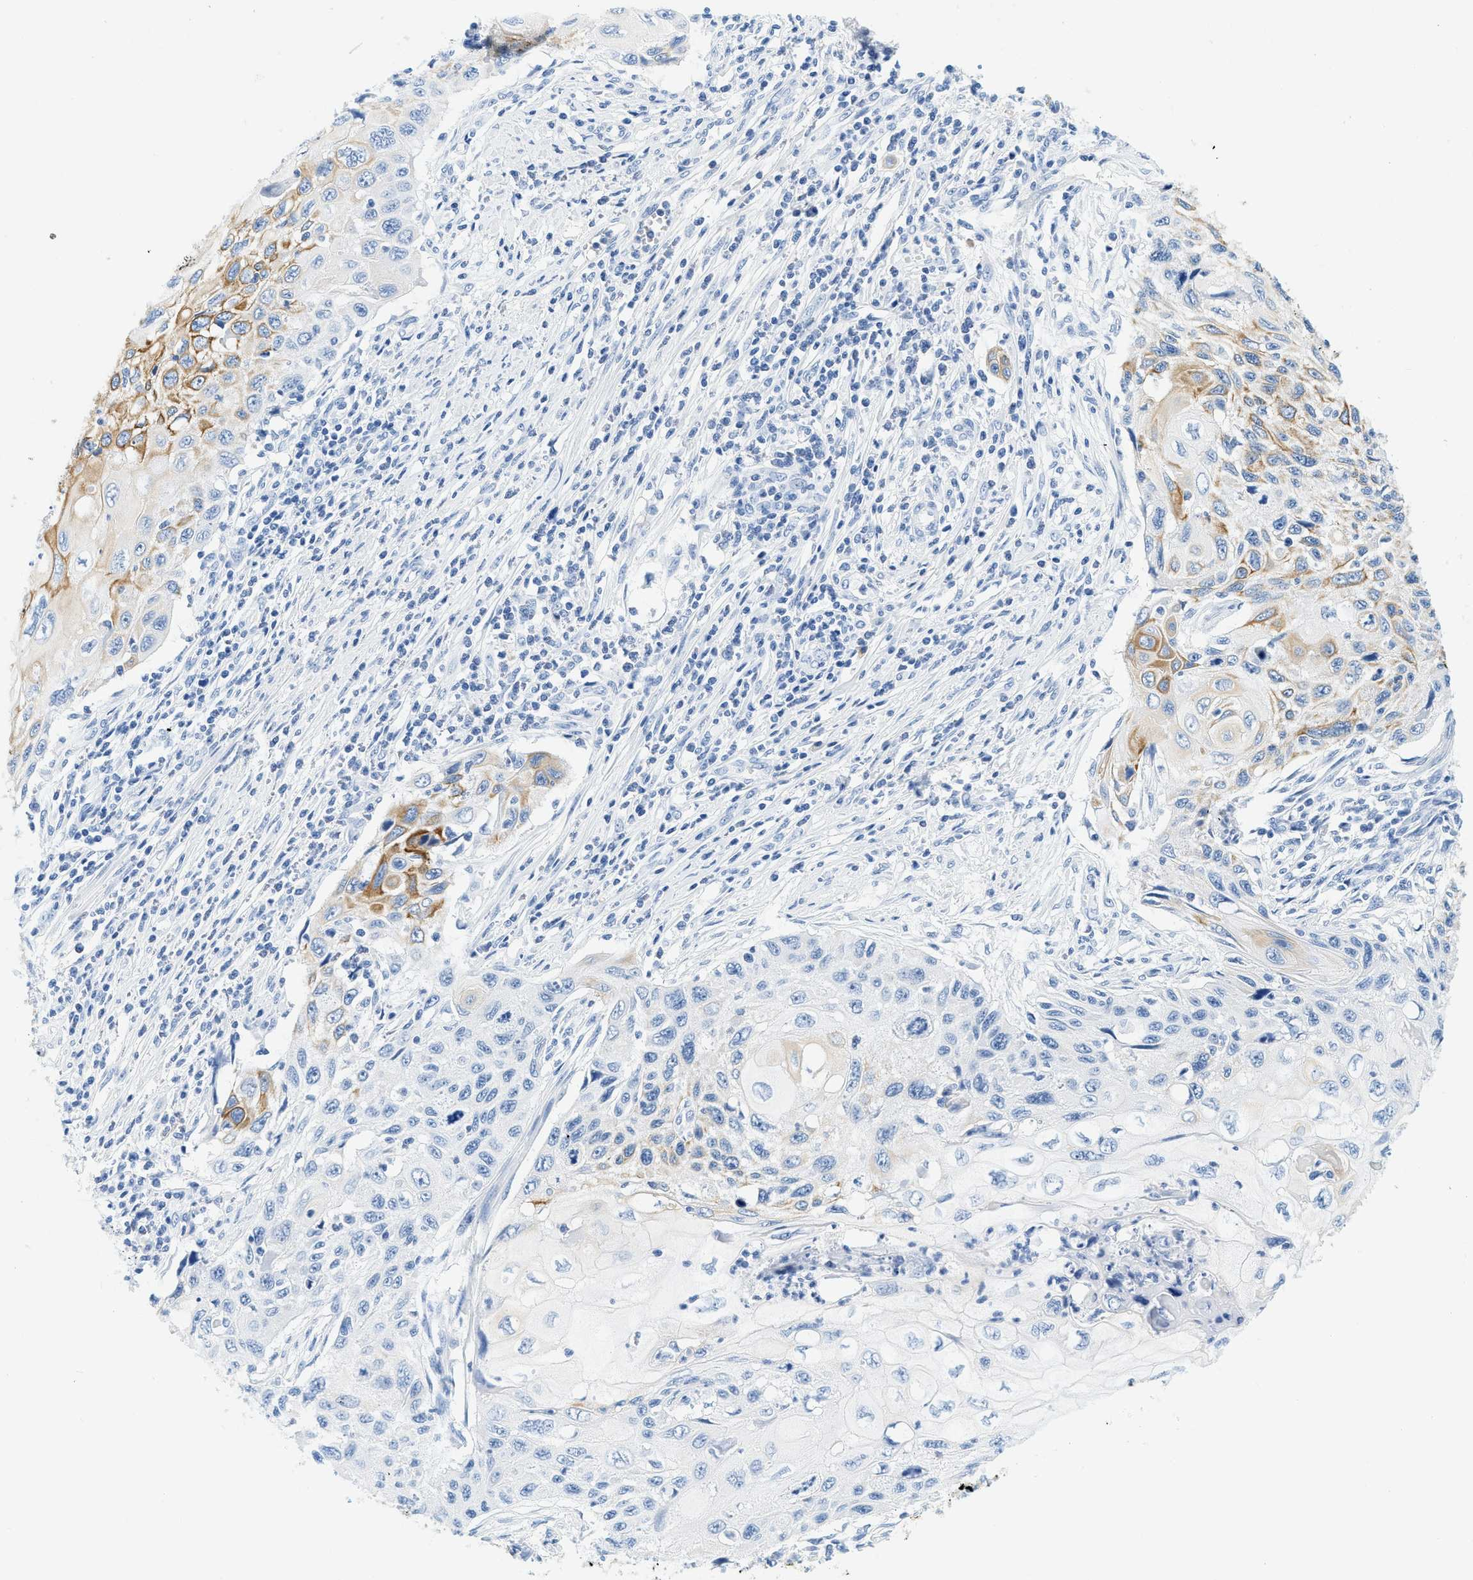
{"staining": {"intensity": "moderate", "quantity": "<25%", "location": "cytoplasmic/membranous"}, "tissue": "cervical cancer", "cell_type": "Tumor cells", "image_type": "cancer", "snomed": [{"axis": "morphology", "description": "Squamous cell carcinoma, NOS"}, {"axis": "topography", "description": "Cervix"}], "caption": "Human cervical cancer stained for a protein (brown) reveals moderate cytoplasmic/membranous positive expression in approximately <25% of tumor cells.", "gene": "STXBP2", "patient": {"sex": "female", "age": 70}}